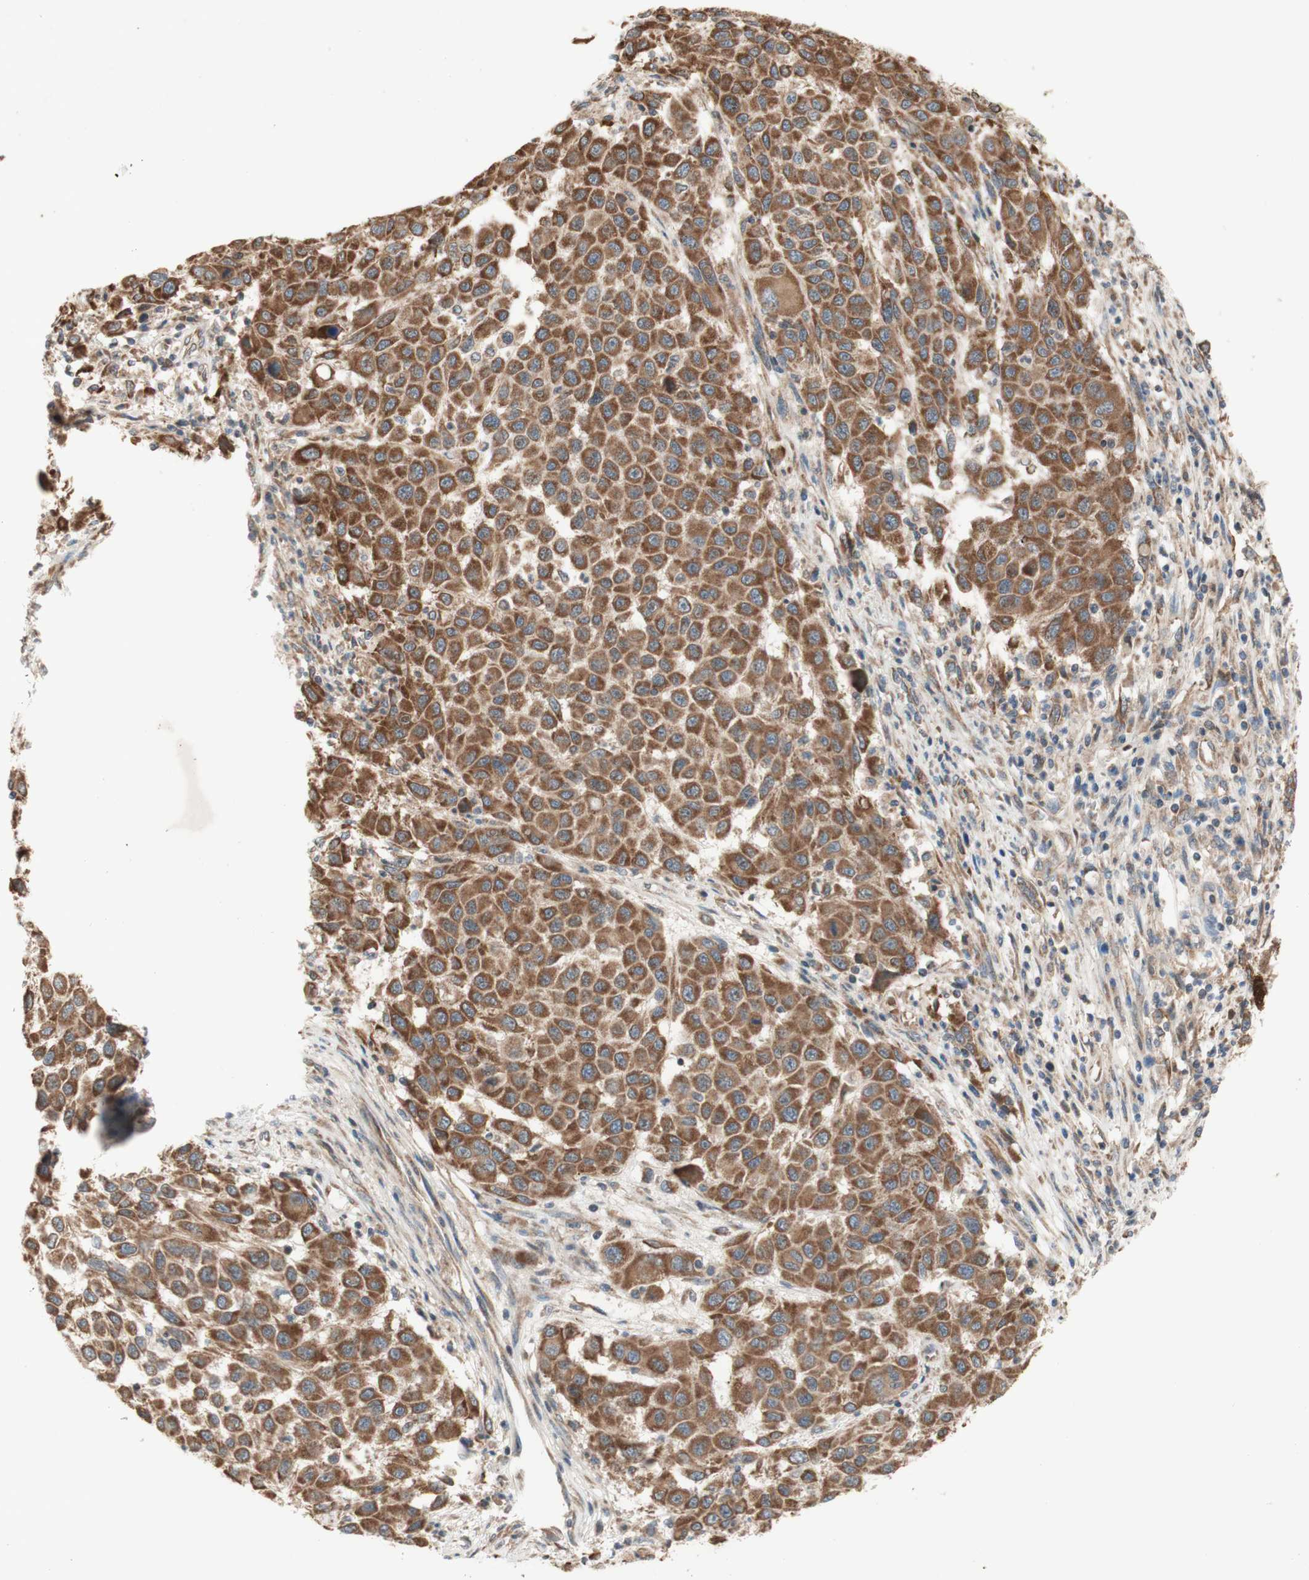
{"staining": {"intensity": "moderate", "quantity": ">75%", "location": "cytoplasmic/membranous"}, "tissue": "melanoma", "cell_type": "Tumor cells", "image_type": "cancer", "snomed": [{"axis": "morphology", "description": "Malignant melanoma, Metastatic site"}, {"axis": "topography", "description": "Lymph node"}], "caption": "Immunohistochemical staining of melanoma demonstrates medium levels of moderate cytoplasmic/membranous staining in about >75% of tumor cells.", "gene": "SOCS2", "patient": {"sex": "male", "age": 61}}